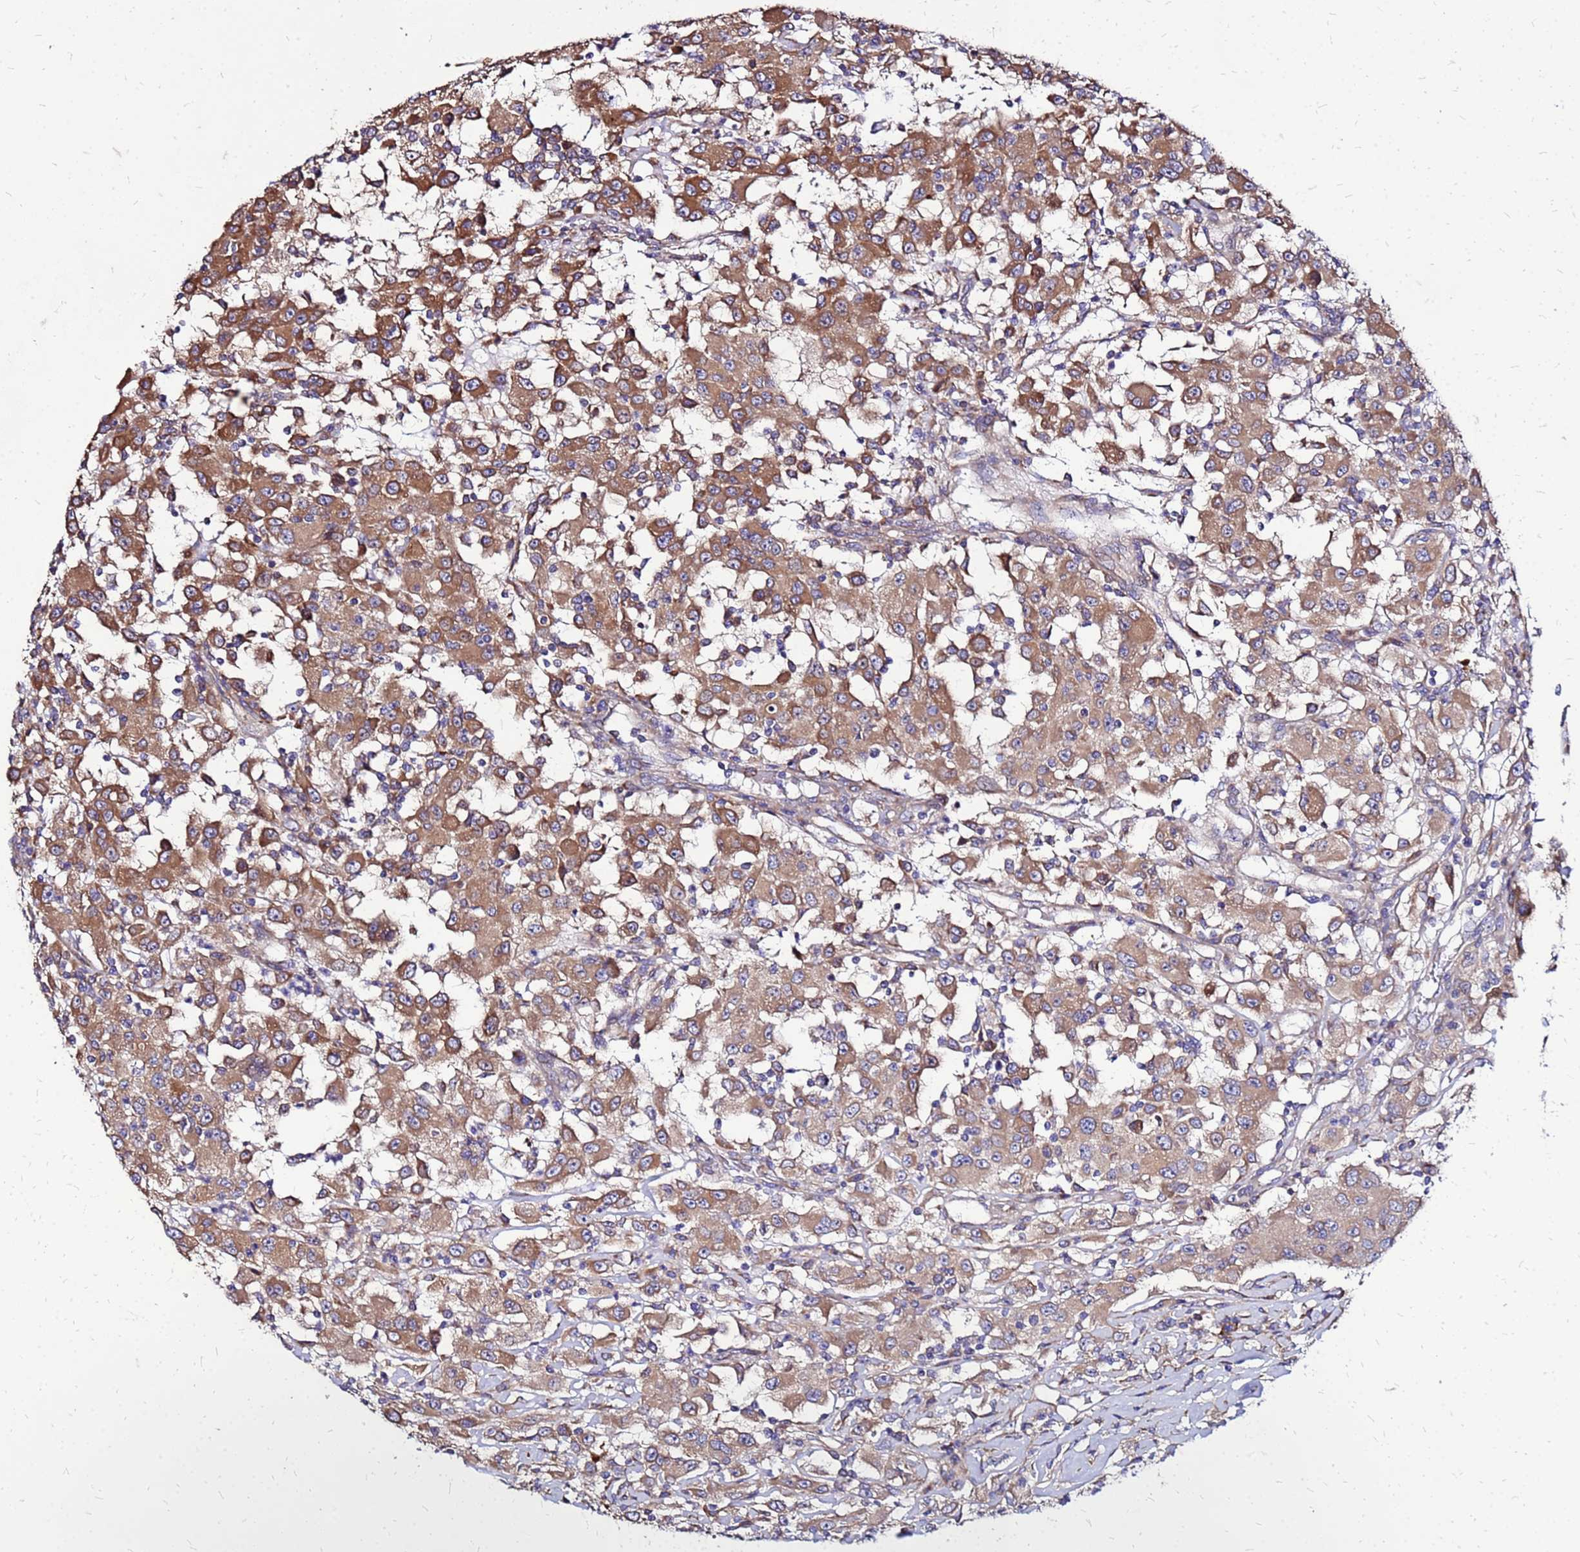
{"staining": {"intensity": "moderate", "quantity": ">75%", "location": "cytoplasmic/membranous"}, "tissue": "renal cancer", "cell_type": "Tumor cells", "image_type": "cancer", "snomed": [{"axis": "morphology", "description": "Adenocarcinoma, NOS"}, {"axis": "topography", "description": "Kidney"}], "caption": "Protein expression analysis of renal cancer displays moderate cytoplasmic/membranous expression in about >75% of tumor cells.", "gene": "VMO1", "patient": {"sex": "female", "age": 67}}